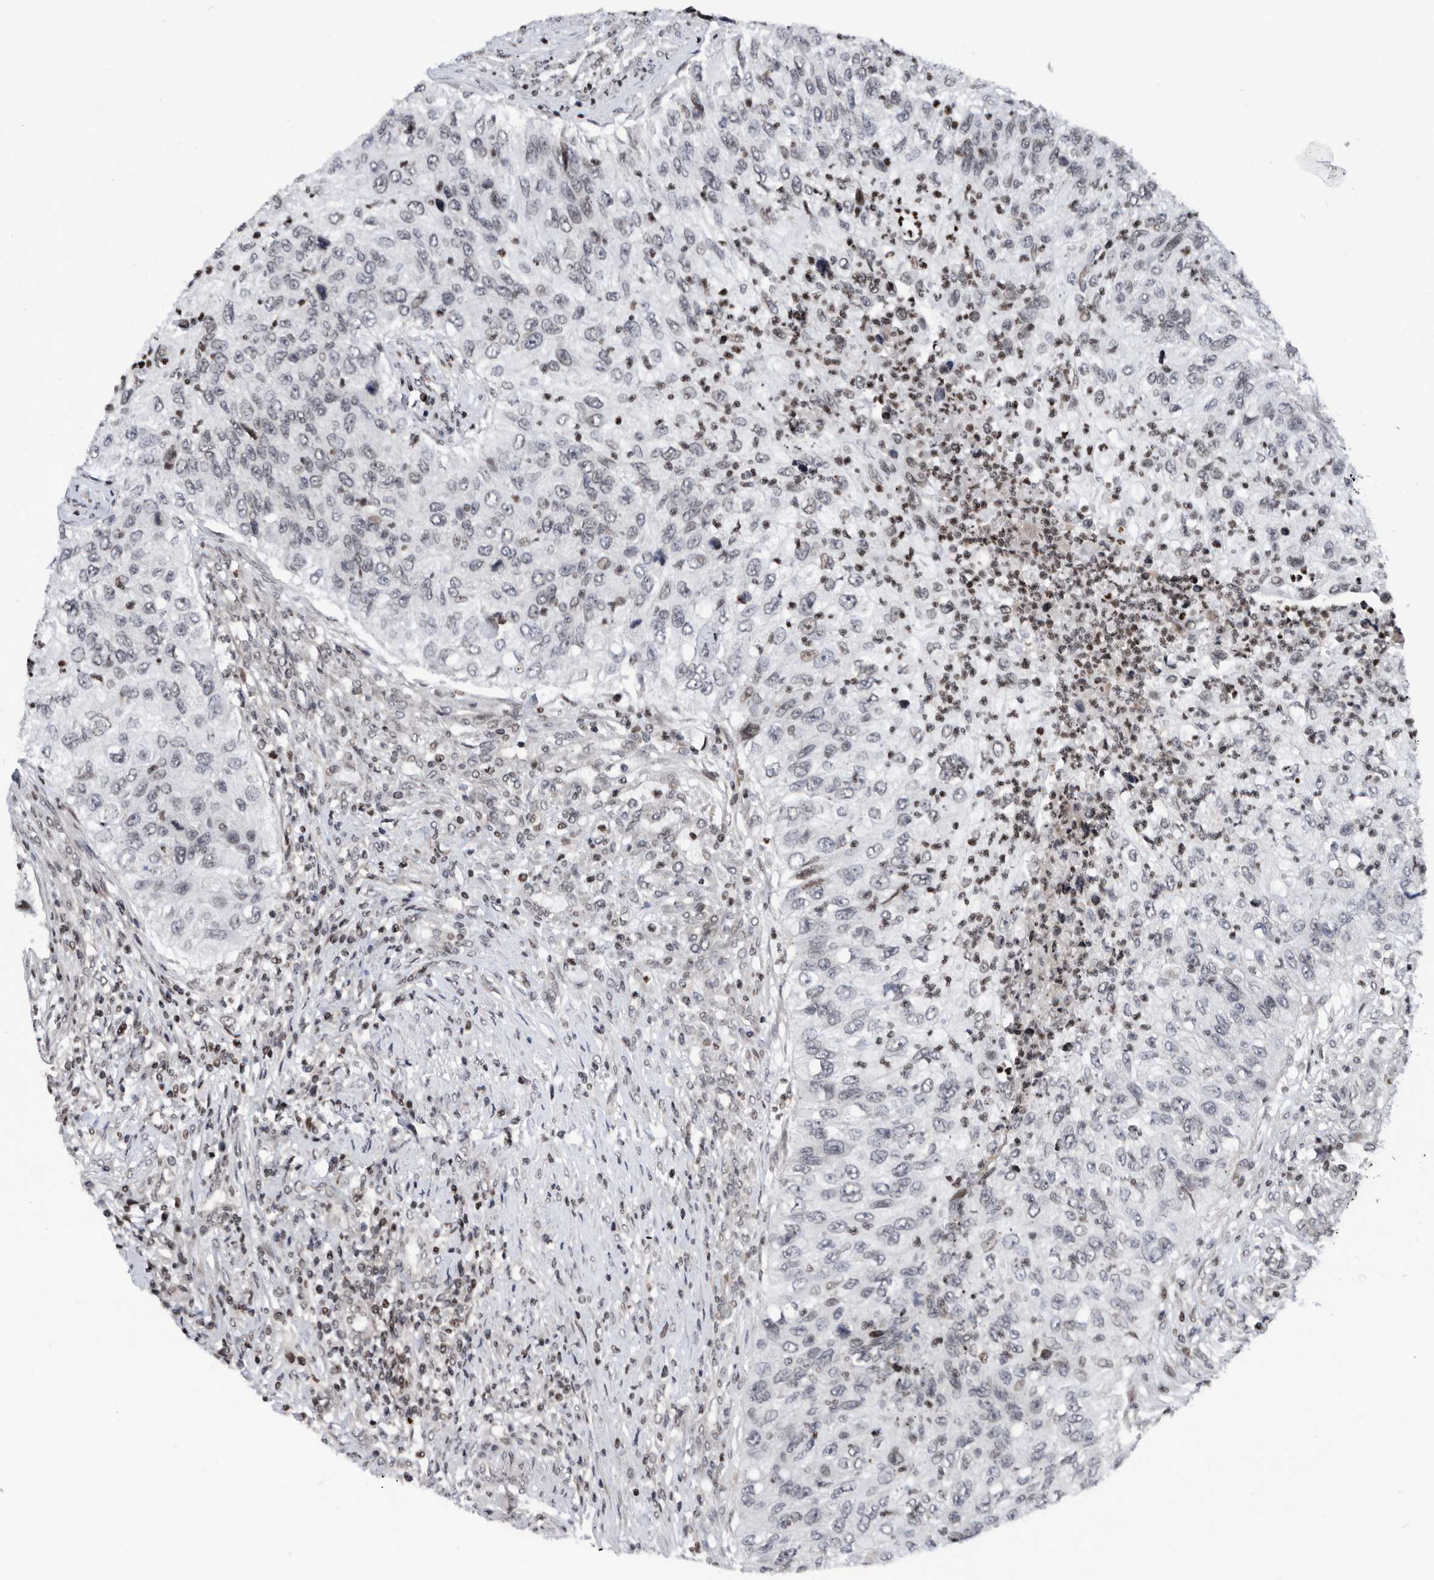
{"staining": {"intensity": "weak", "quantity": "<25%", "location": "nuclear"}, "tissue": "urothelial cancer", "cell_type": "Tumor cells", "image_type": "cancer", "snomed": [{"axis": "morphology", "description": "Urothelial carcinoma, High grade"}, {"axis": "topography", "description": "Urinary bladder"}], "caption": "Photomicrograph shows no significant protein expression in tumor cells of urothelial carcinoma (high-grade).", "gene": "SNRNP48", "patient": {"sex": "female", "age": 60}}